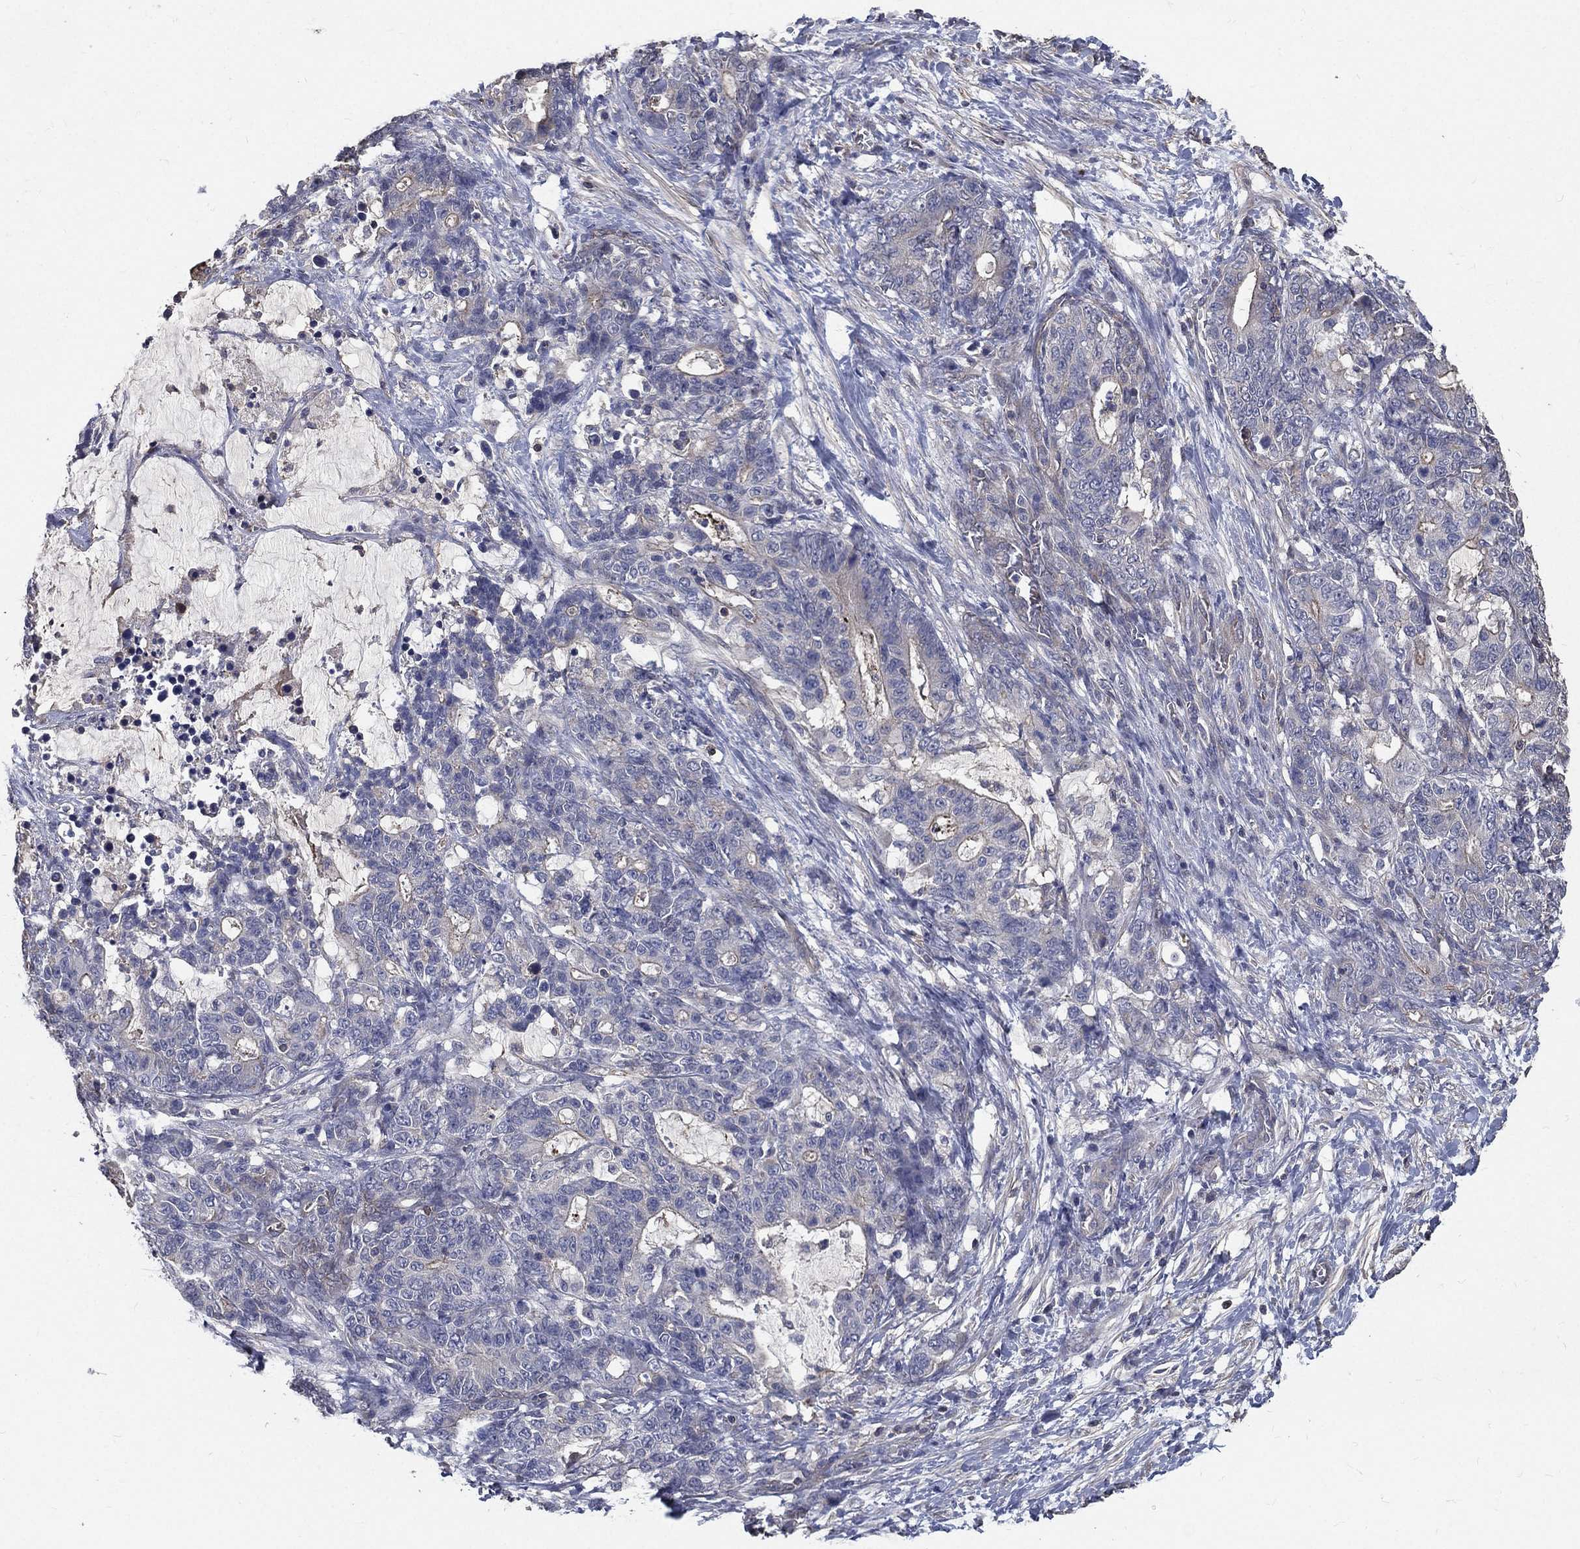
{"staining": {"intensity": "negative", "quantity": "none", "location": "none"}, "tissue": "stomach cancer", "cell_type": "Tumor cells", "image_type": "cancer", "snomed": [{"axis": "morphology", "description": "Normal tissue, NOS"}, {"axis": "morphology", "description": "Adenocarcinoma, NOS"}, {"axis": "topography", "description": "Stomach"}], "caption": "A micrograph of stomach cancer (adenocarcinoma) stained for a protein displays no brown staining in tumor cells. The staining was performed using DAB to visualize the protein expression in brown, while the nuclei were stained in blue with hematoxylin (Magnification: 20x).", "gene": "SERPINB2", "patient": {"sex": "female", "age": 64}}